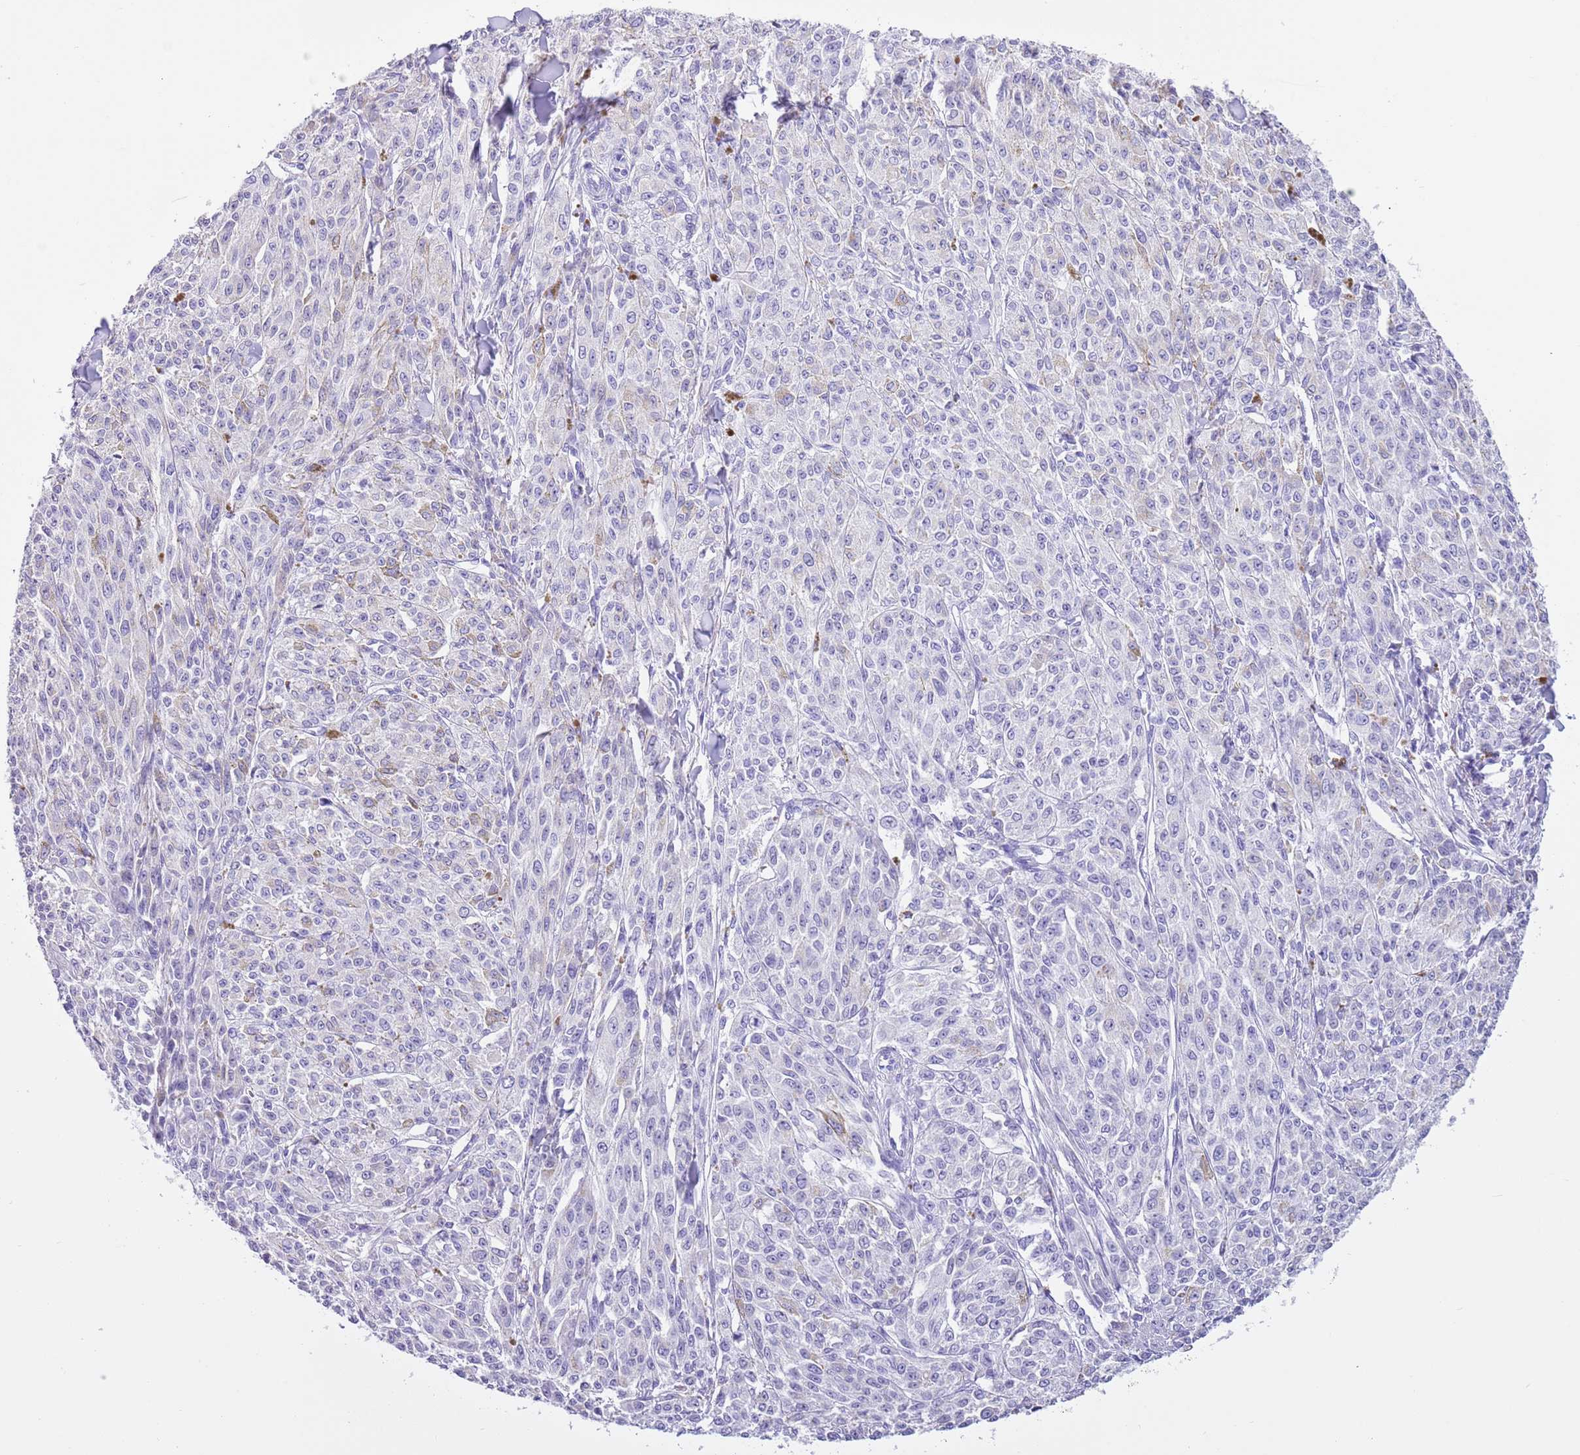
{"staining": {"intensity": "negative", "quantity": "none", "location": "none"}, "tissue": "melanoma", "cell_type": "Tumor cells", "image_type": "cancer", "snomed": [{"axis": "morphology", "description": "Malignant melanoma, NOS"}, {"axis": "topography", "description": "Skin"}], "caption": "Immunohistochemical staining of human melanoma demonstrates no significant staining in tumor cells.", "gene": "TMEM185B", "patient": {"sex": "female", "age": 52}}